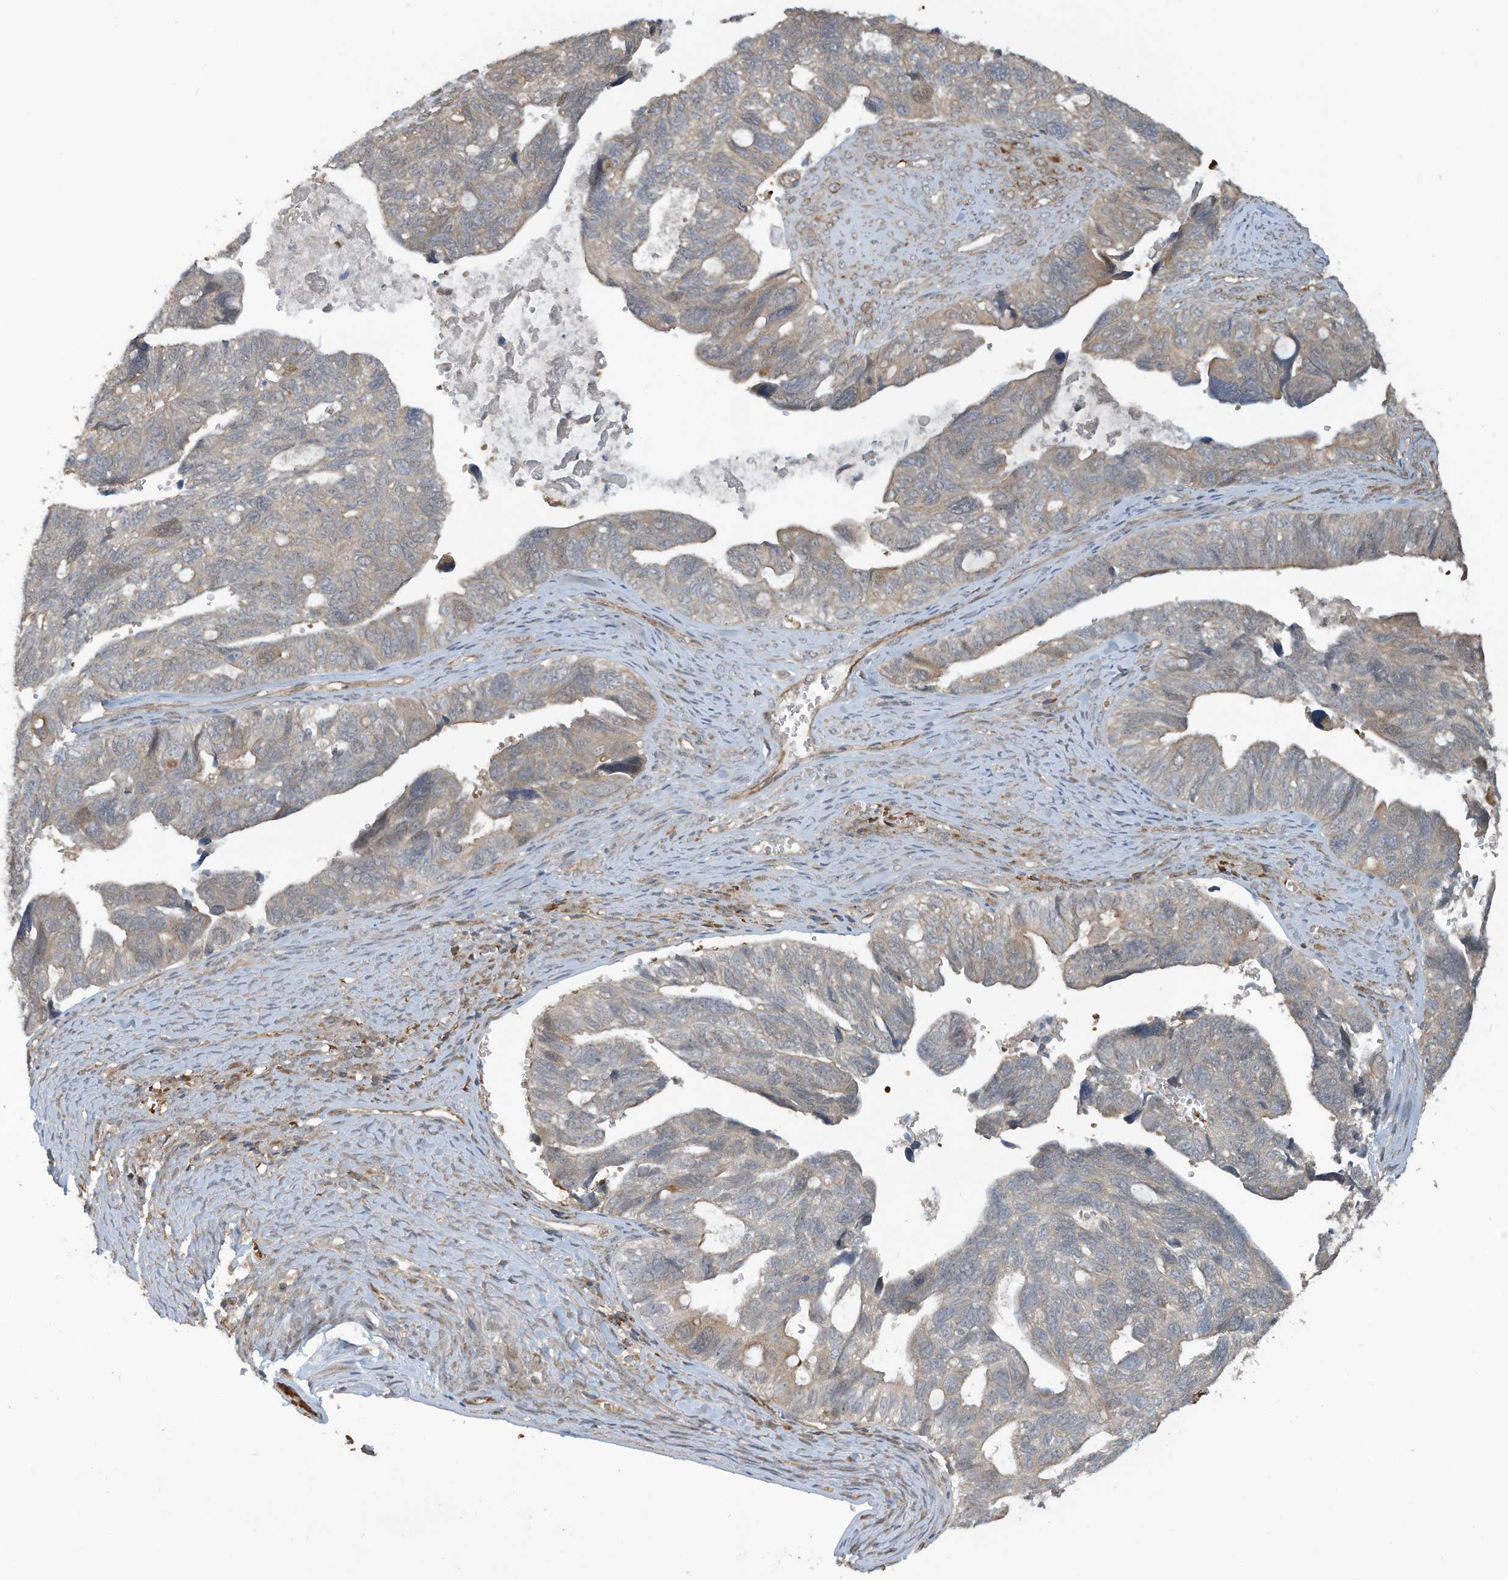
{"staining": {"intensity": "weak", "quantity": "<25%", "location": "cytoplasmic/membranous"}, "tissue": "ovarian cancer", "cell_type": "Tumor cells", "image_type": "cancer", "snomed": [{"axis": "morphology", "description": "Cystadenocarcinoma, serous, NOS"}, {"axis": "topography", "description": "Ovary"}], "caption": "IHC of ovarian cancer demonstrates no positivity in tumor cells.", "gene": "ERI2", "patient": {"sex": "female", "age": 79}}